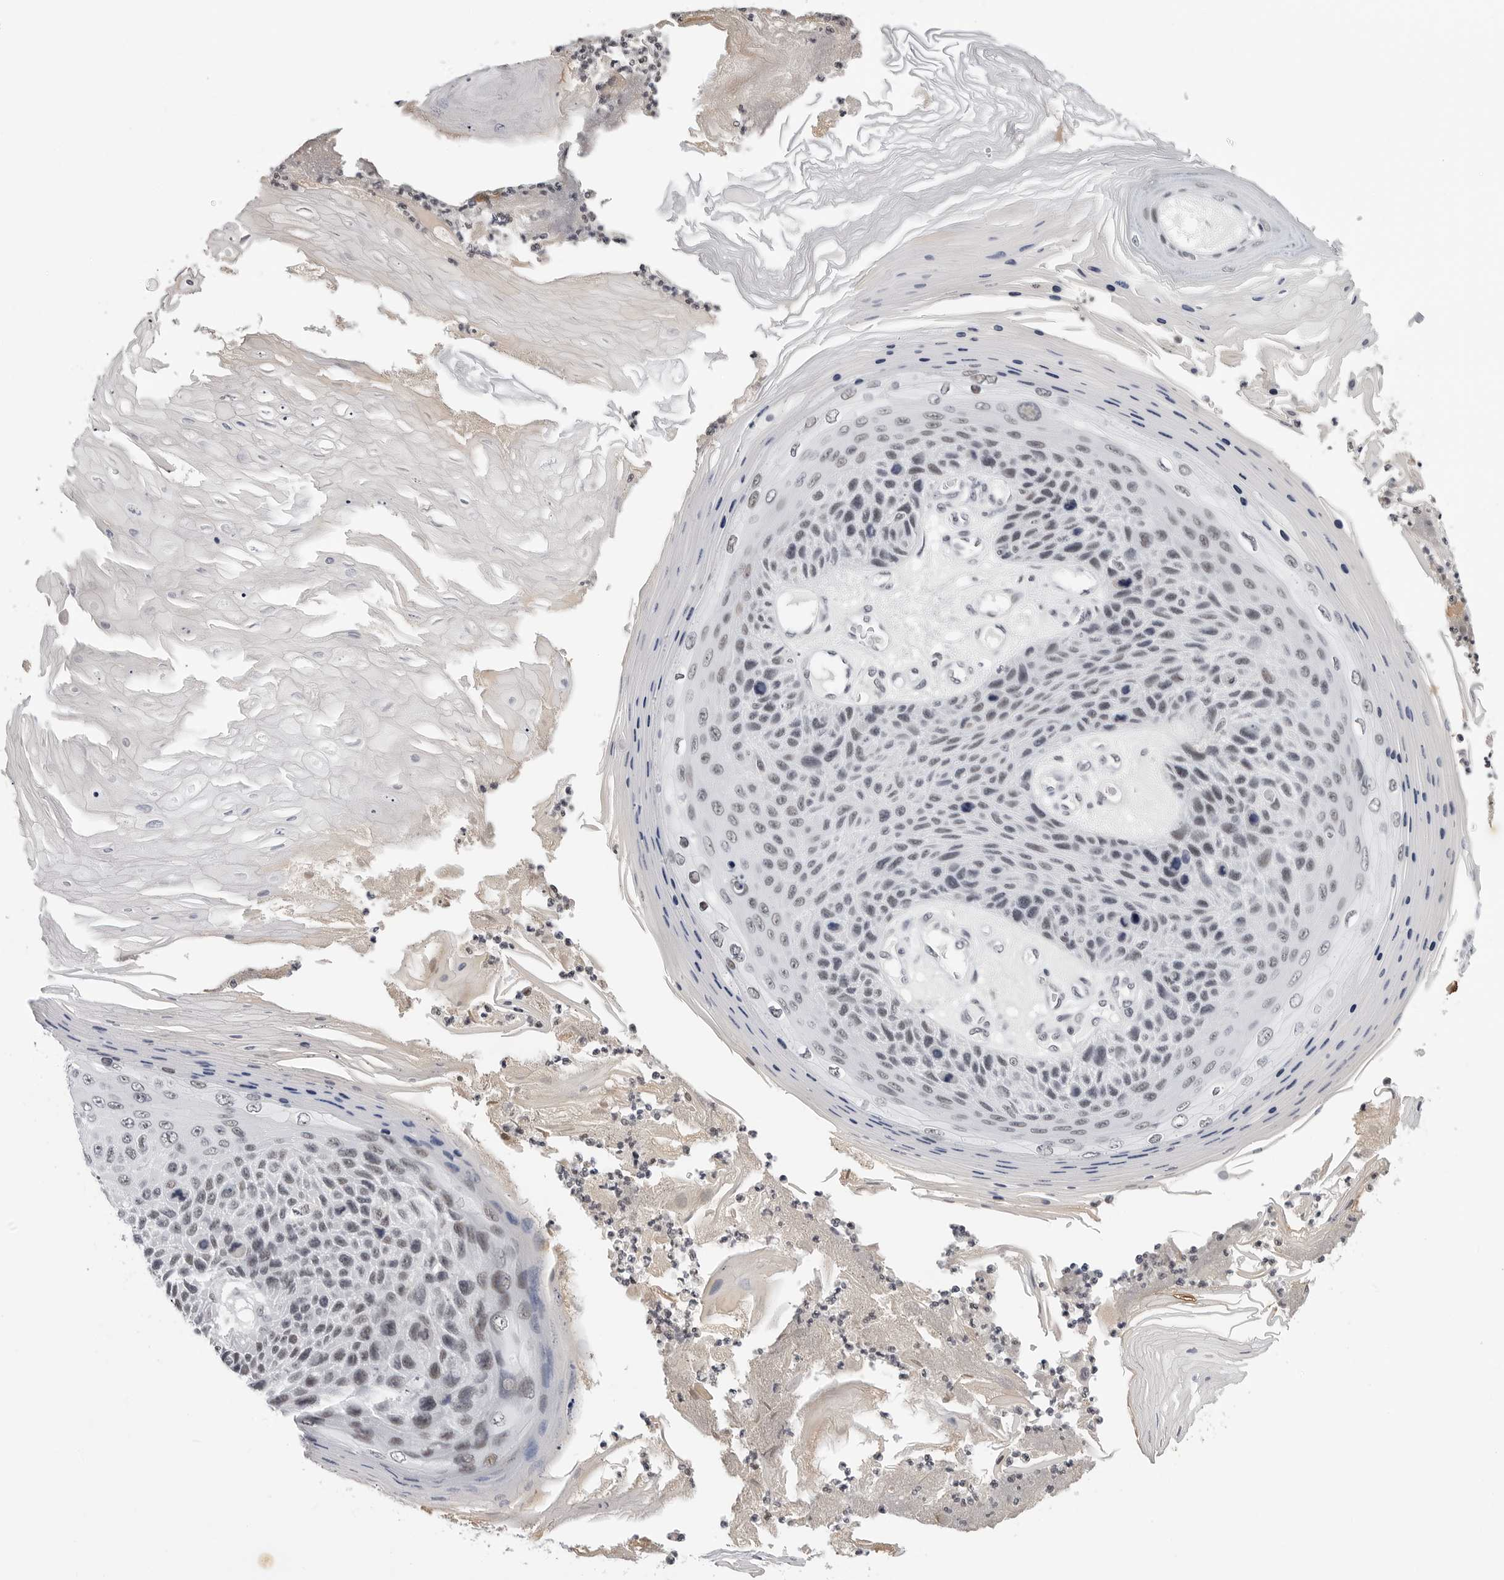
{"staining": {"intensity": "weak", "quantity": ">75%", "location": "nuclear"}, "tissue": "skin cancer", "cell_type": "Tumor cells", "image_type": "cancer", "snomed": [{"axis": "morphology", "description": "Squamous cell carcinoma, NOS"}, {"axis": "topography", "description": "Skin"}], "caption": "Skin cancer (squamous cell carcinoma) stained with IHC shows weak nuclear positivity in about >75% of tumor cells.", "gene": "SF3B4", "patient": {"sex": "female", "age": 88}}